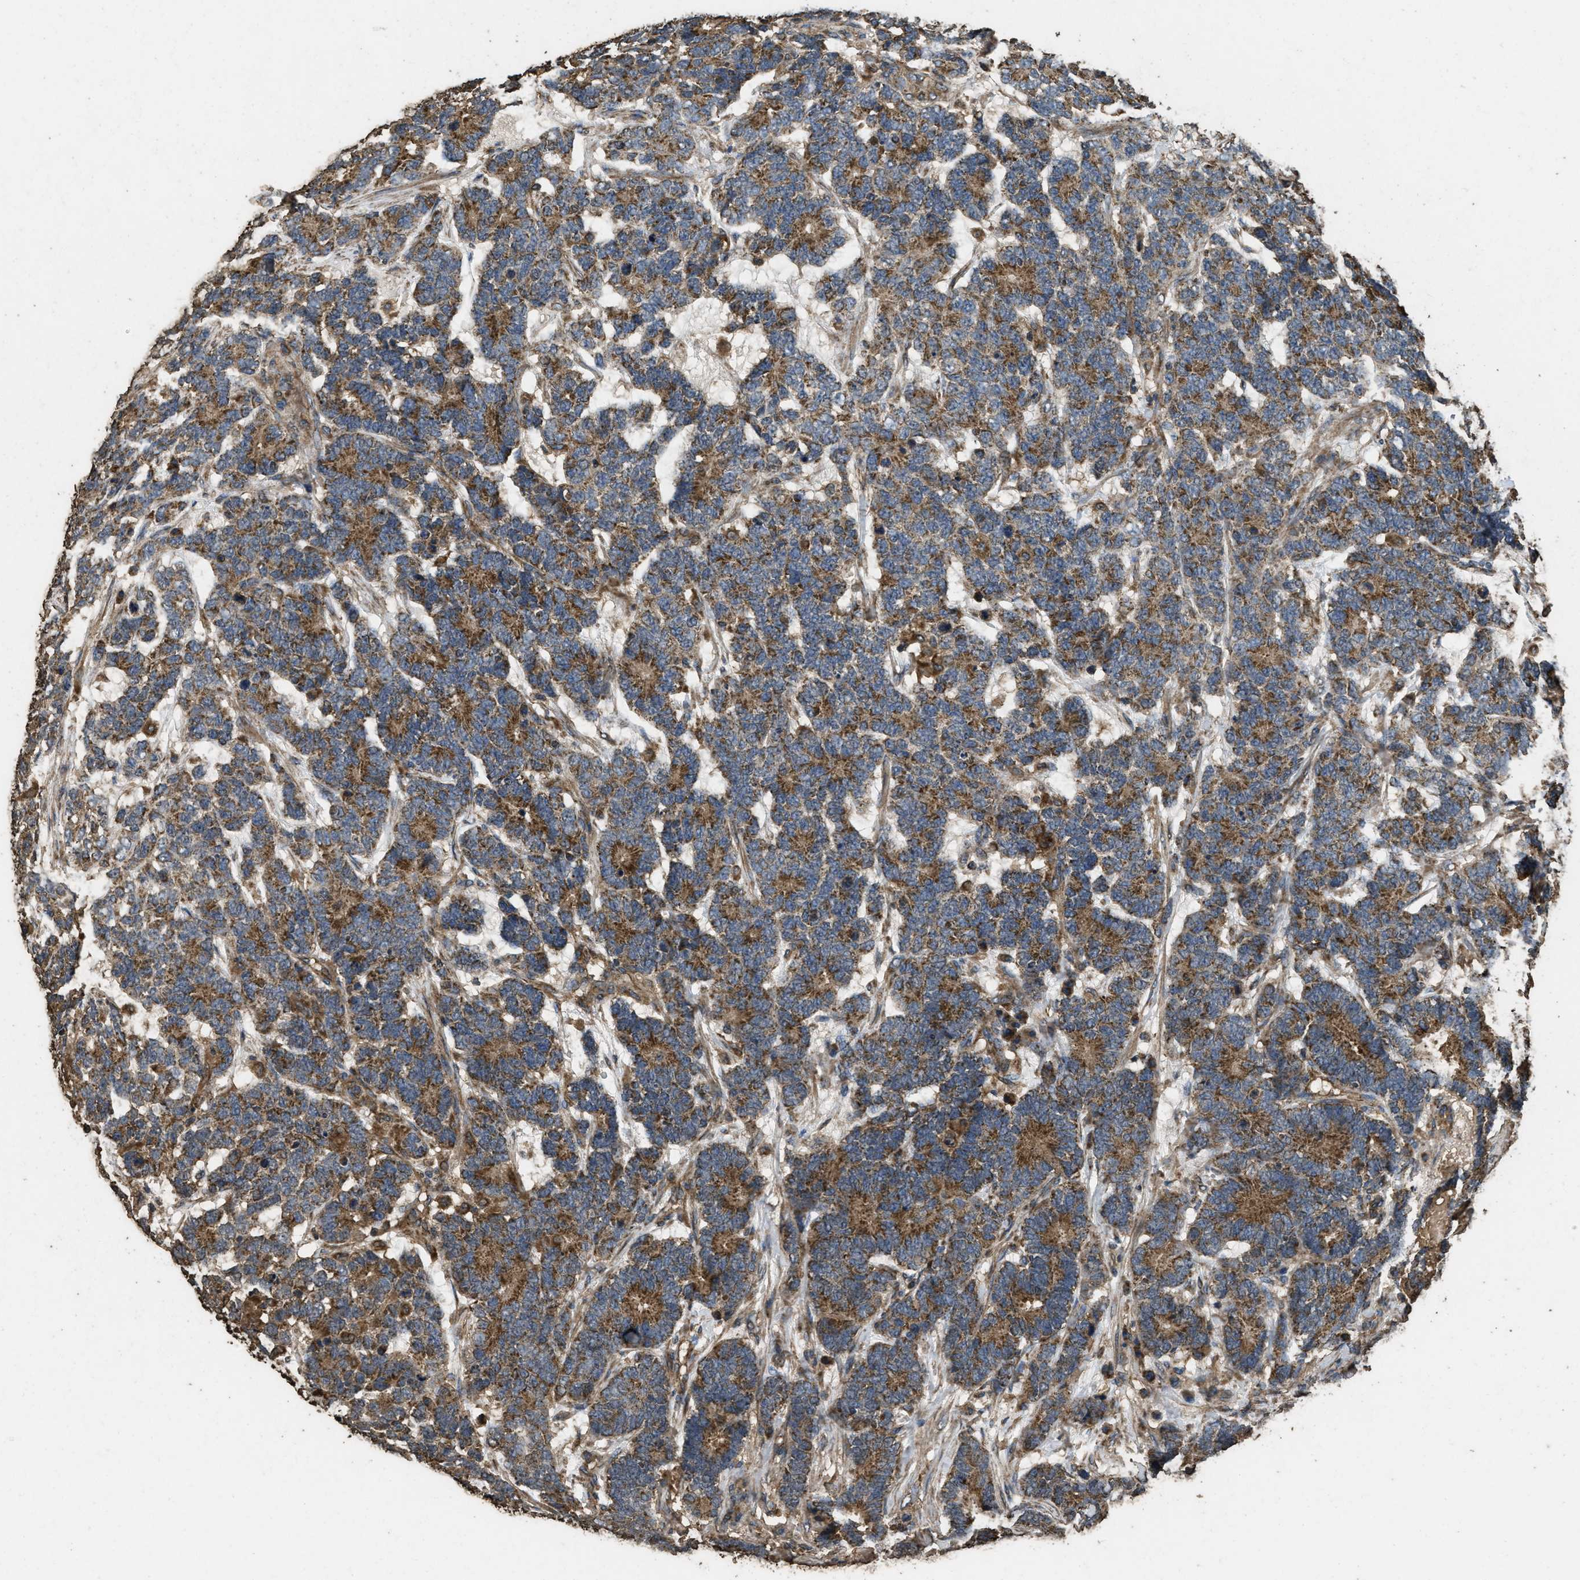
{"staining": {"intensity": "moderate", "quantity": ">75%", "location": "cytoplasmic/membranous"}, "tissue": "testis cancer", "cell_type": "Tumor cells", "image_type": "cancer", "snomed": [{"axis": "morphology", "description": "Carcinoma, Embryonal, NOS"}, {"axis": "topography", "description": "Testis"}], "caption": "High-magnification brightfield microscopy of embryonal carcinoma (testis) stained with DAB (3,3'-diaminobenzidine) (brown) and counterstained with hematoxylin (blue). tumor cells exhibit moderate cytoplasmic/membranous staining is seen in about>75% of cells. (Brightfield microscopy of DAB IHC at high magnification).", "gene": "CYRIA", "patient": {"sex": "male", "age": 26}}